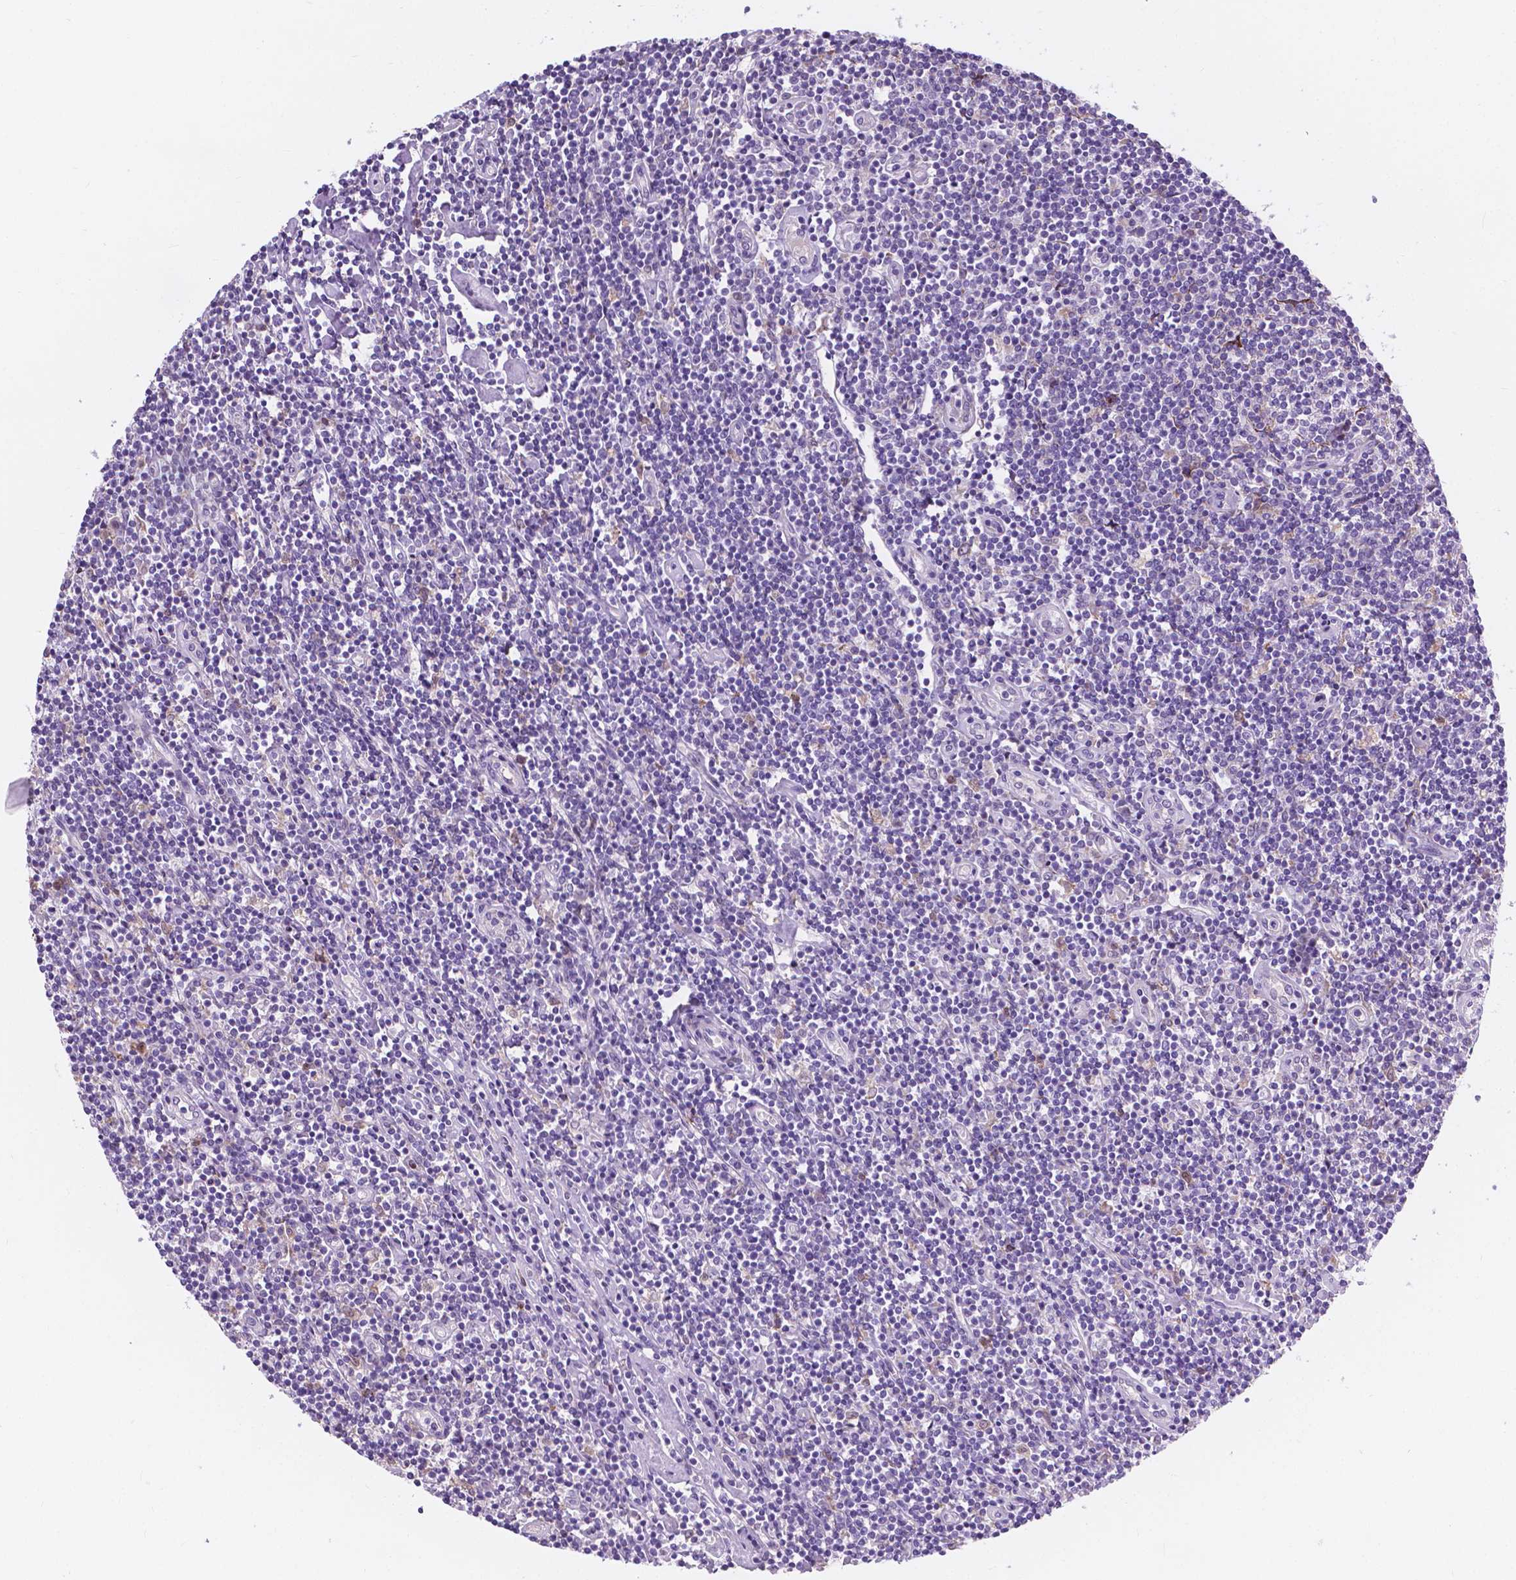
{"staining": {"intensity": "weak", "quantity": "<25%", "location": "cytoplasmic/membranous"}, "tissue": "lymphoma", "cell_type": "Tumor cells", "image_type": "cancer", "snomed": [{"axis": "morphology", "description": "Hodgkin's disease, NOS"}, {"axis": "topography", "description": "Lymph node"}], "caption": "High magnification brightfield microscopy of Hodgkin's disease stained with DAB (brown) and counterstained with hematoxylin (blue): tumor cells show no significant expression.", "gene": "IREB2", "patient": {"sex": "male", "age": 40}}